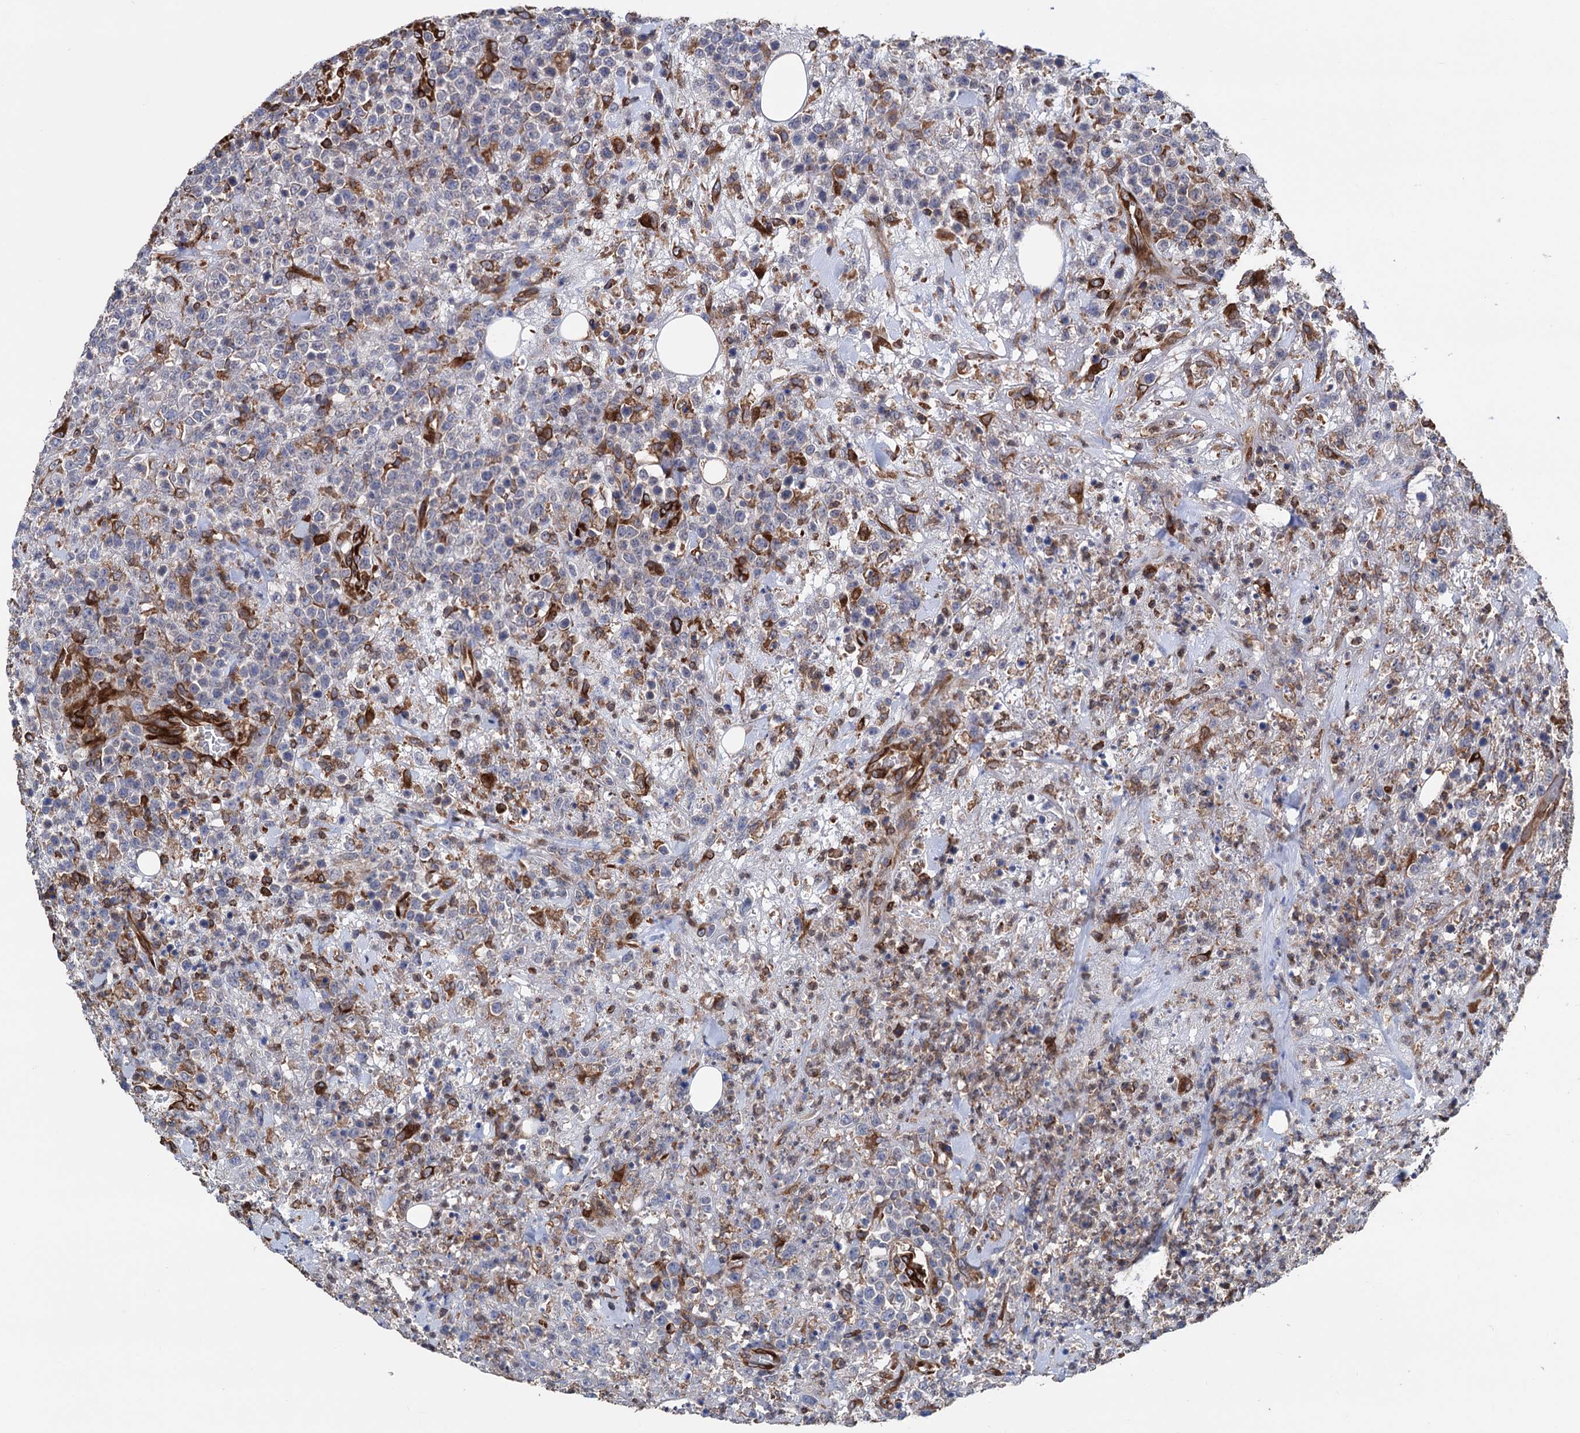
{"staining": {"intensity": "moderate", "quantity": "<25%", "location": "cytoplasmic/membranous"}, "tissue": "lymphoma", "cell_type": "Tumor cells", "image_type": "cancer", "snomed": [{"axis": "morphology", "description": "Malignant lymphoma, non-Hodgkin's type, High grade"}, {"axis": "topography", "description": "Colon"}], "caption": "Tumor cells exhibit moderate cytoplasmic/membranous expression in approximately <25% of cells in malignant lymphoma, non-Hodgkin's type (high-grade).", "gene": "STING1", "patient": {"sex": "female", "age": 53}}